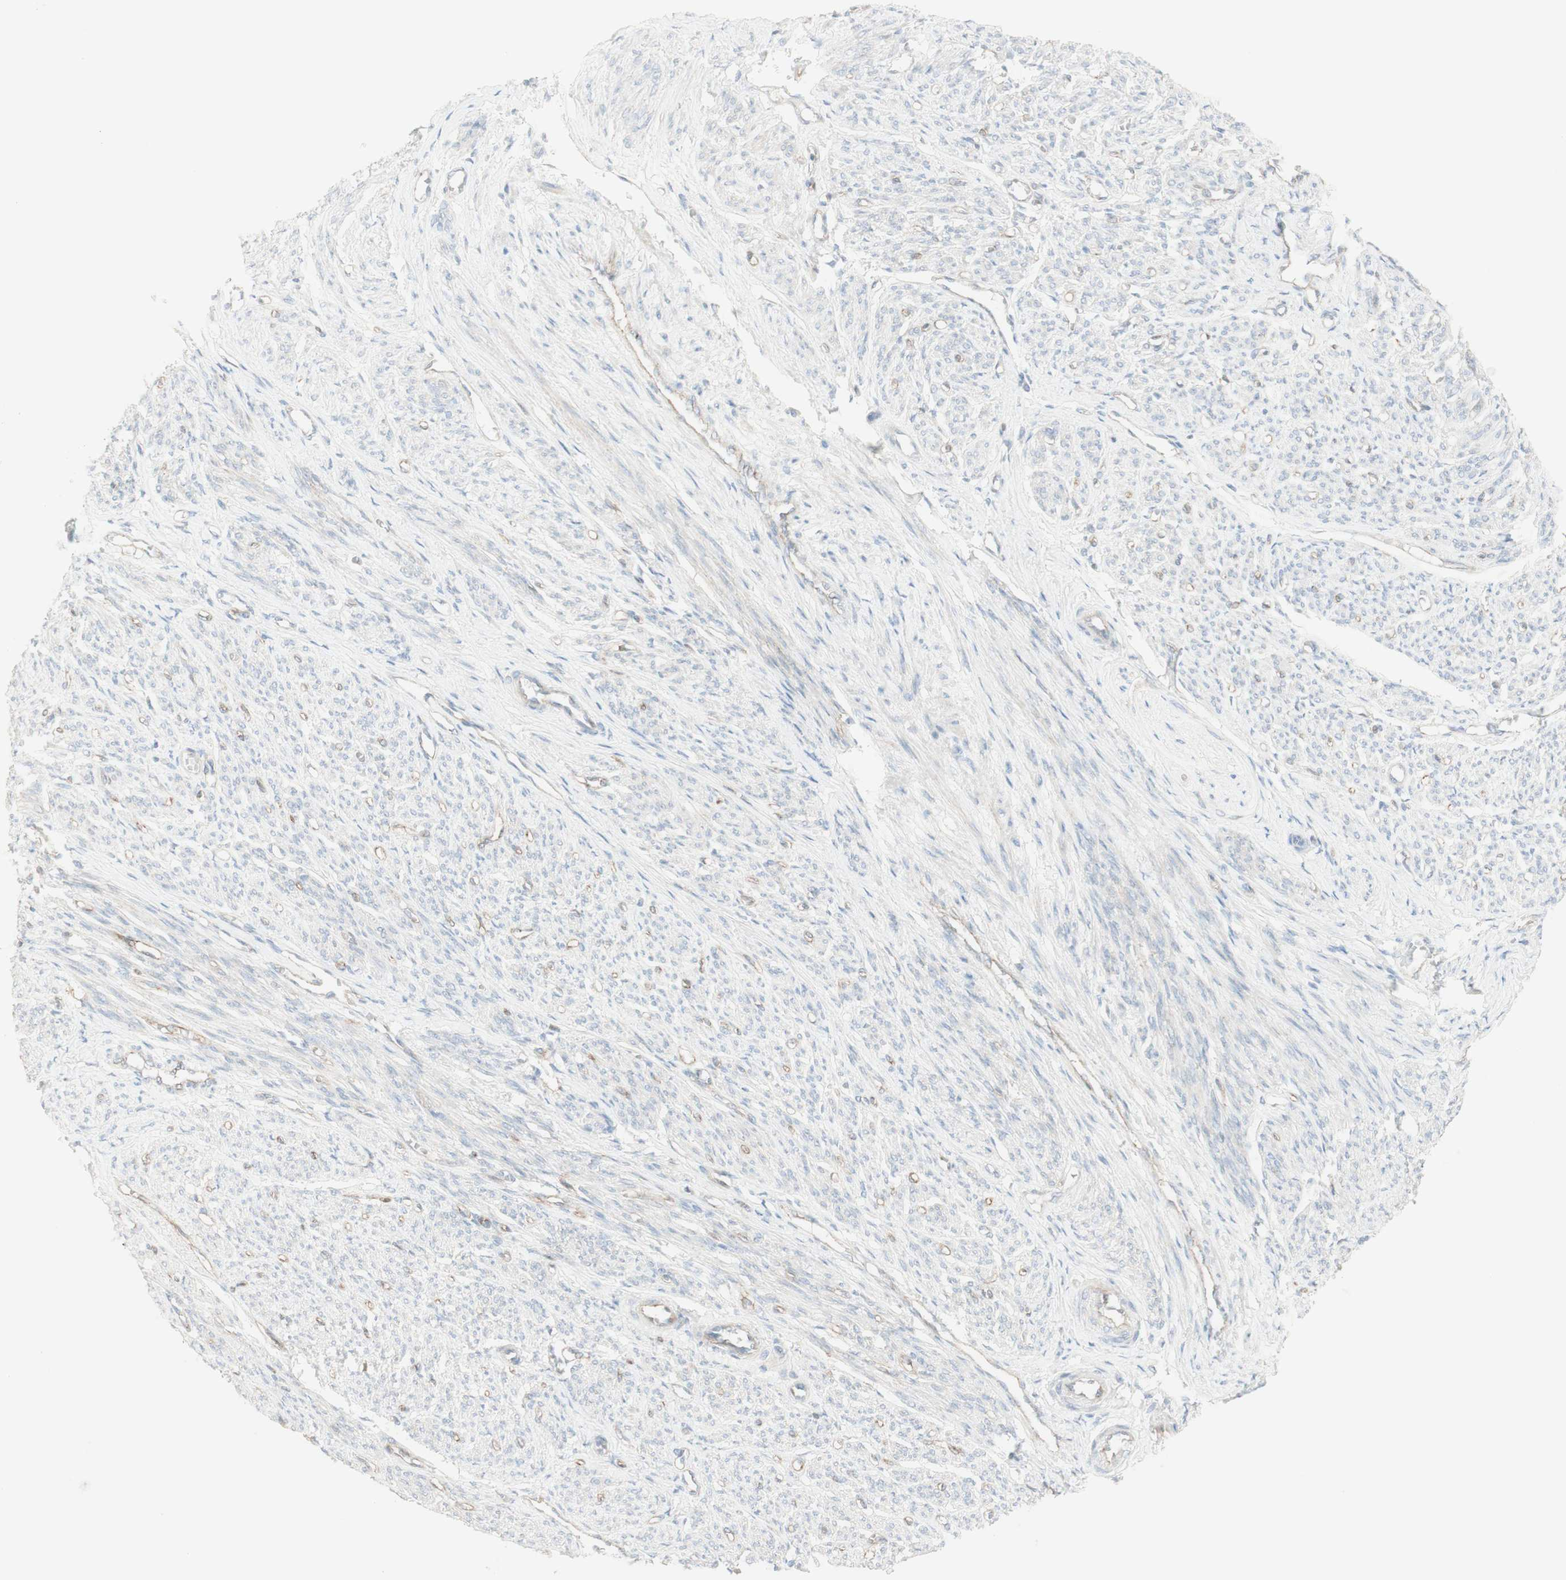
{"staining": {"intensity": "weak", "quantity": "25%-75%", "location": "cytoplasmic/membranous"}, "tissue": "smooth muscle", "cell_type": "Smooth muscle cells", "image_type": "normal", "snomed": [{"axis": "morphology", "description": "Normal tissue, NOS"}, {"axis": "topography", "description": "Smooth muscle"}], "caption": "The micrograph demonstrates immunohistochemical staining of normal smooth muscle. There is weak cytoplasmic/membranous positivity is present in approximately 25%-75% of smooth muscle cells. Nuclei are stained in blue.", "gene": "MYO6", "patient": {"sex": "female", "age": 65}}